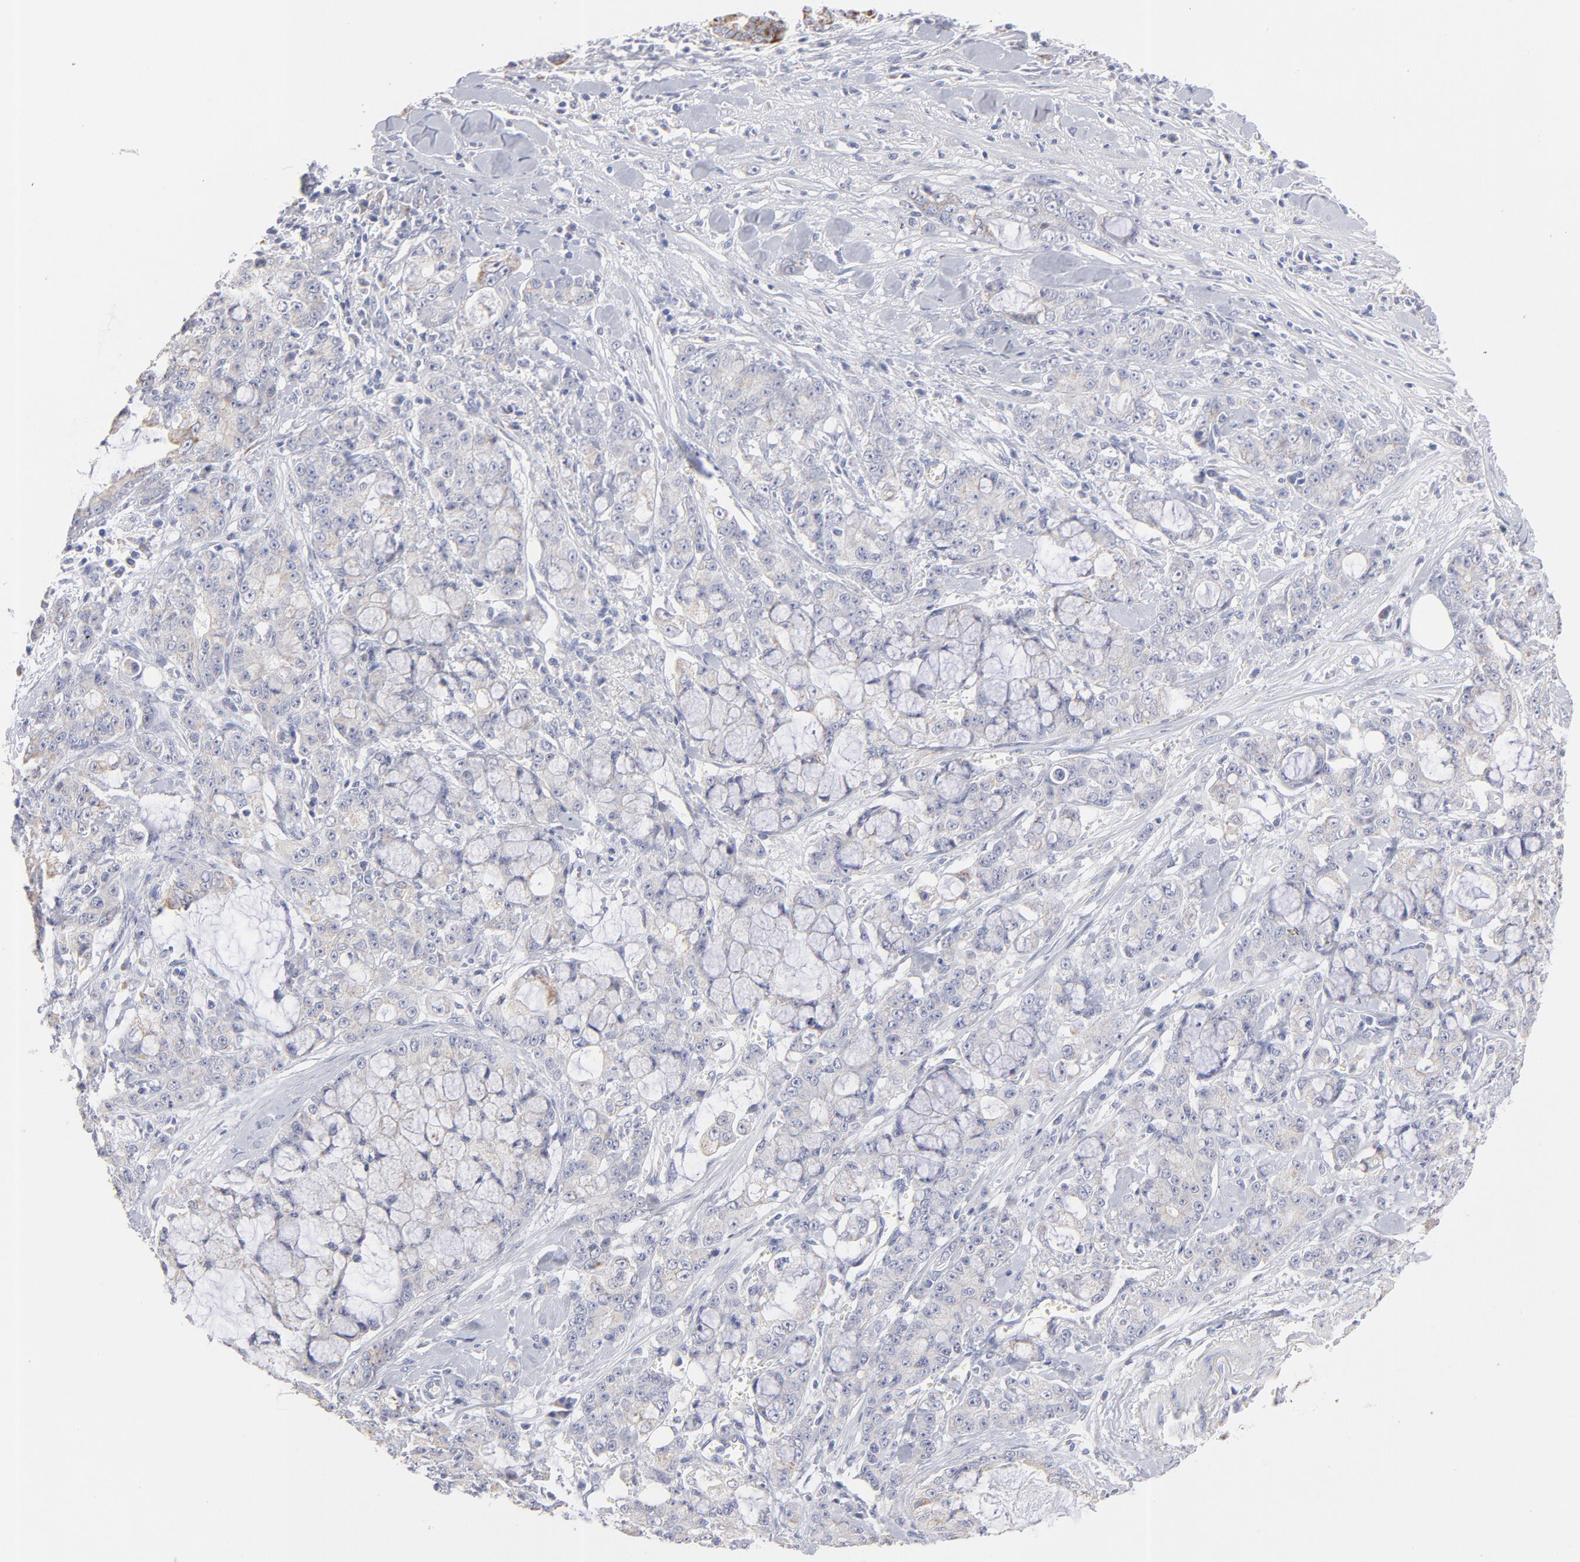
{"staining": {"intensity": "weak", "quantity": "25%-75%", "location": "cytoplasmic/membranous"}, "tissue": "pancreatic cancer", "cell_type": "Tumor cells", "image_type": "cancer", "snomed": [{"axis": "morphology", "description": "Adenocarcinoma, NOS"}, {"axis": "topography", "description": "Pancreas"}], "caption": "A histopathology image showing weak cytoplasmic/membranous positivity in approximately 25%-75% of tumor cells in adenocarcinoma (pancreatic), as visualized by brown immunohistochemical staining.", "gene": "TST", "patient": {"sex": "female", "age": 73}}